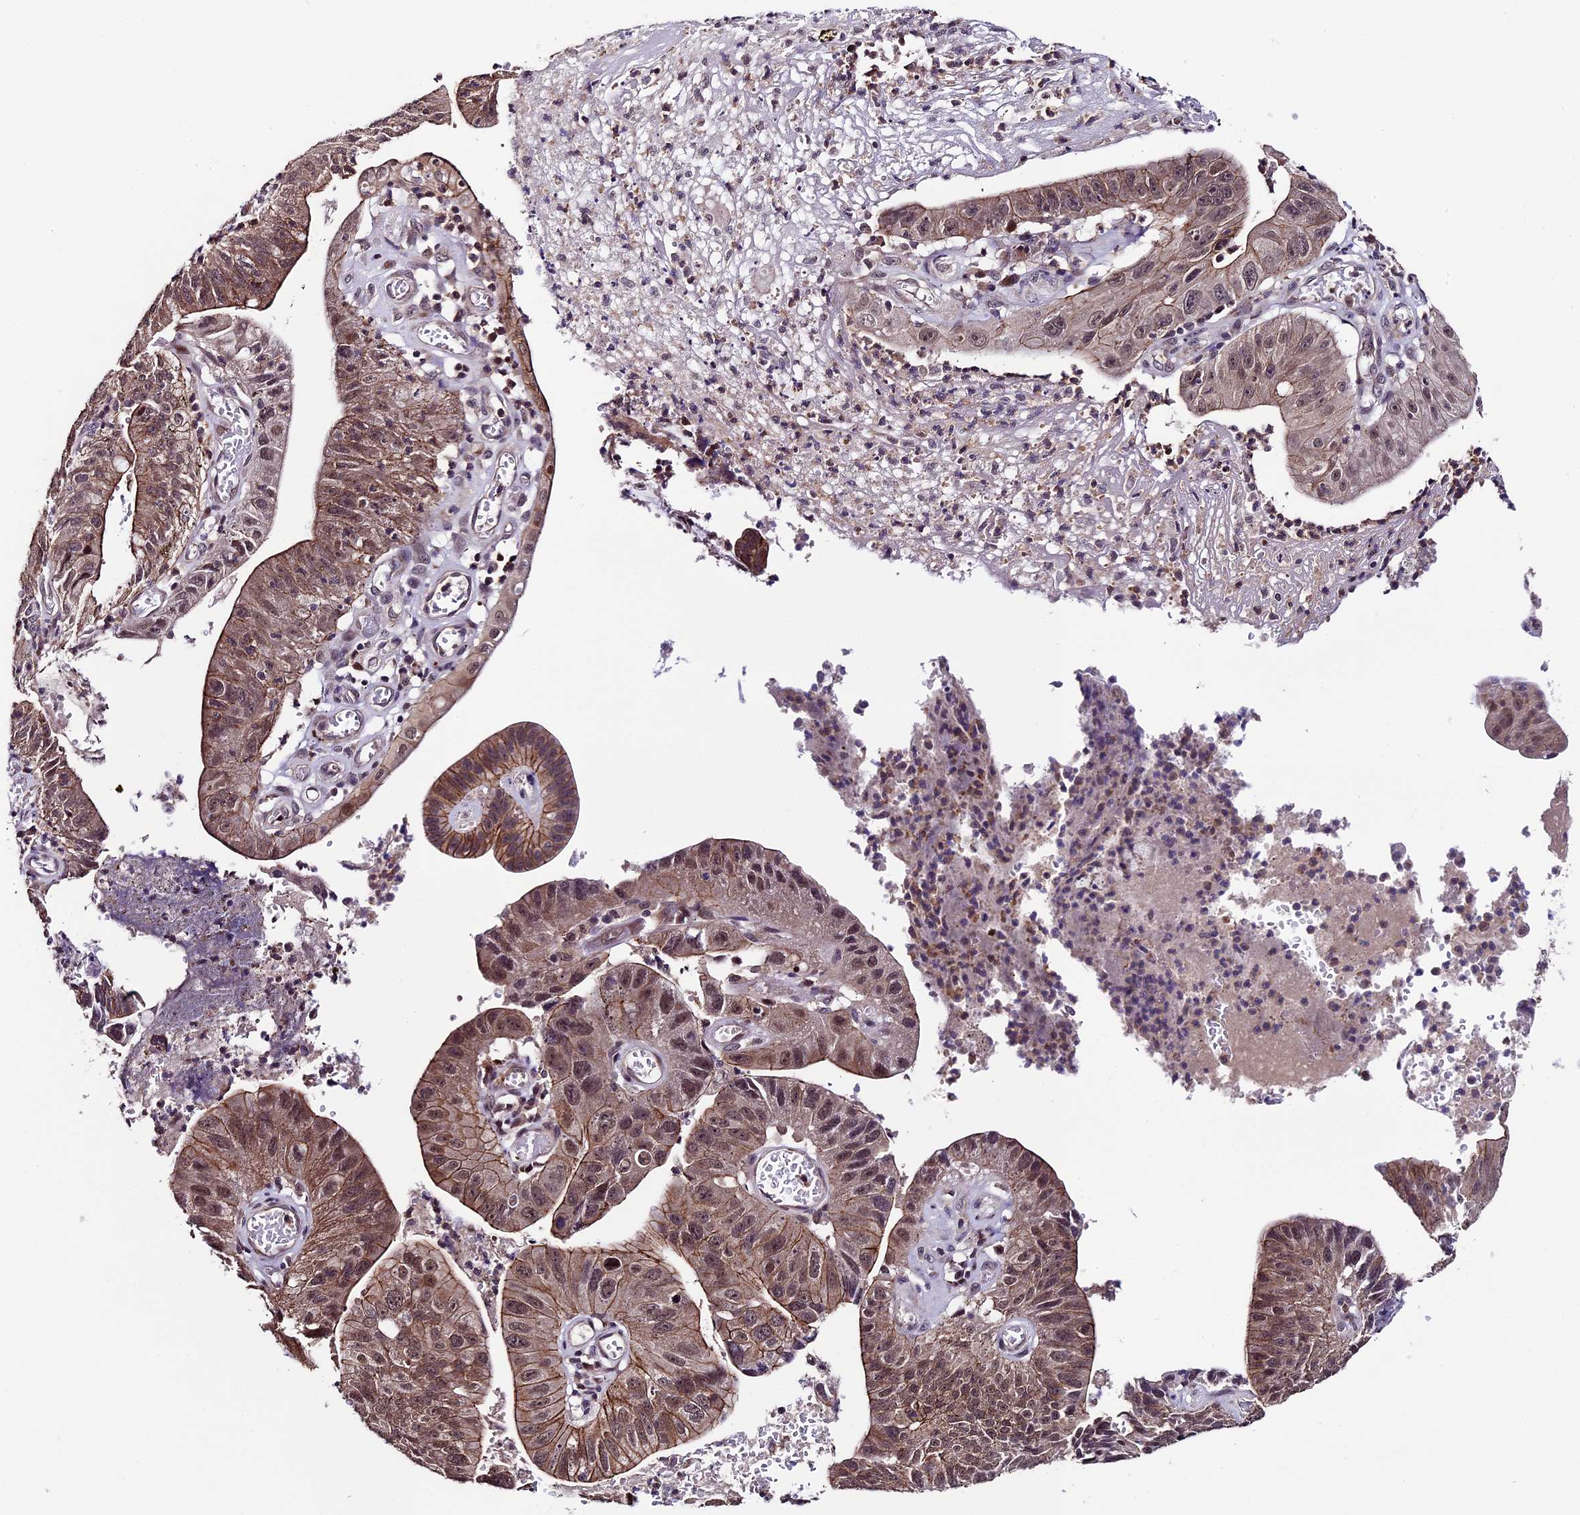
{"staining": {"intensity": "moderate", "quantity": ">75%", "location": "cytoplasmic/membranous,nuclear"}, "tissue": "stomach cancer", "cell_type": "Tumor cells", "image_type": "cancer", "snomed": [{"axis": "morphology", "description": "Adenocarcinoma, NOS"}, {"axis": "topography", "description": "Stomach"}], "caption": "Protein analysis of adenocarcinoma (stomach) tissue demonstrates moderate cytoplasmic/membranous and nuclear positivity in approximately >75% of tumor cells.", "gene": "SIPA1L3", "patient": {"sex": "male", "age": 59}}